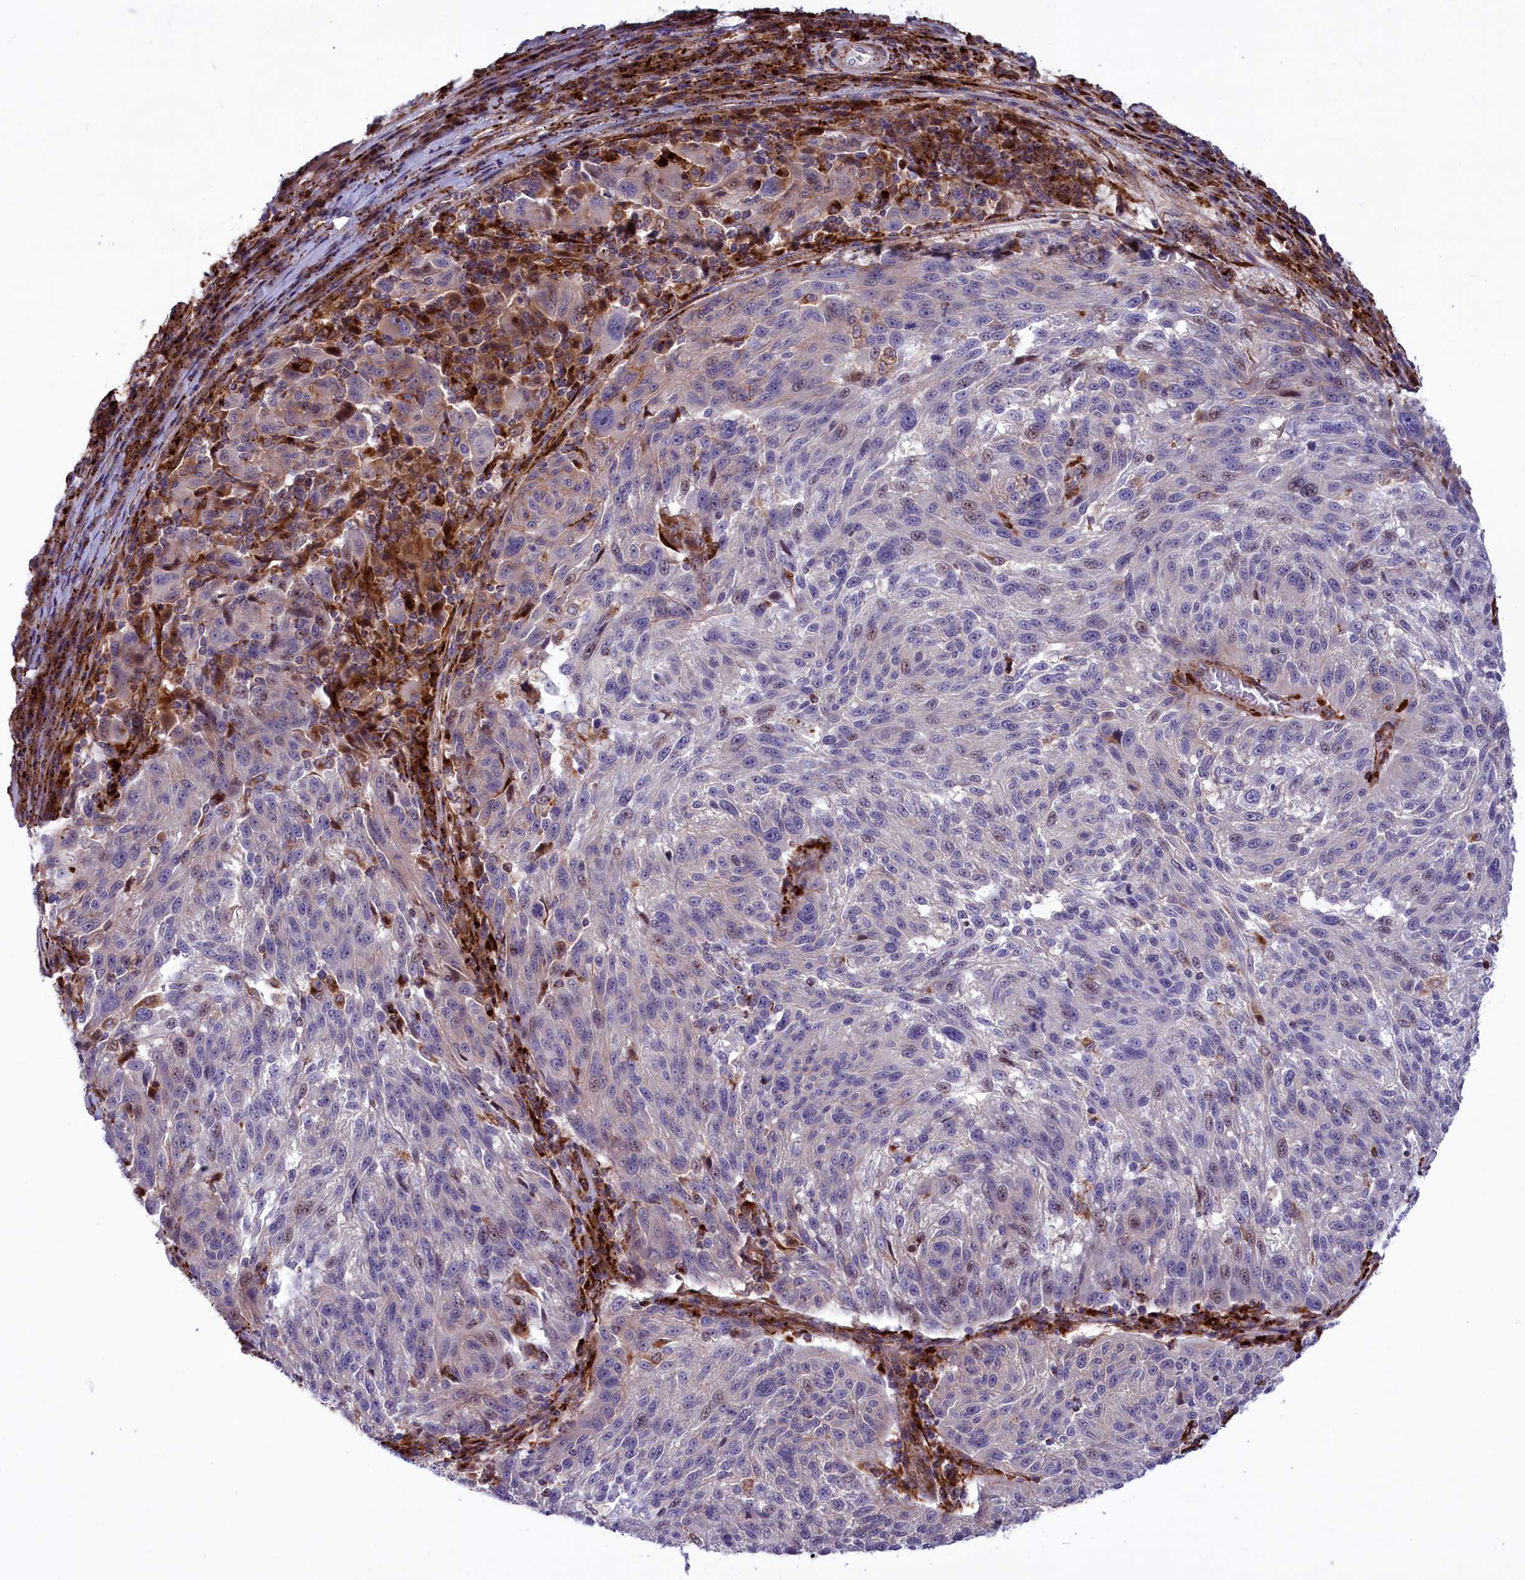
{"staining": {"intensity": "weak", "quantity": "<25%", "location": "cytoplasmic/membranous"}, "tissue": "melanoma", "cell_type": "Tumor cells", "image_type": "cancer", "snomed": [{"axis": "morphology", "description": "Malignant melanoma, NOS"}, {"axis": "topography", "description": "Skin"}], "caption": "Immunohistochemical staining of human melanoma reveals no significant staining in tumor cells.", "gene": "MAN2B1", "patient": {"sex": "male", "age": 53}}